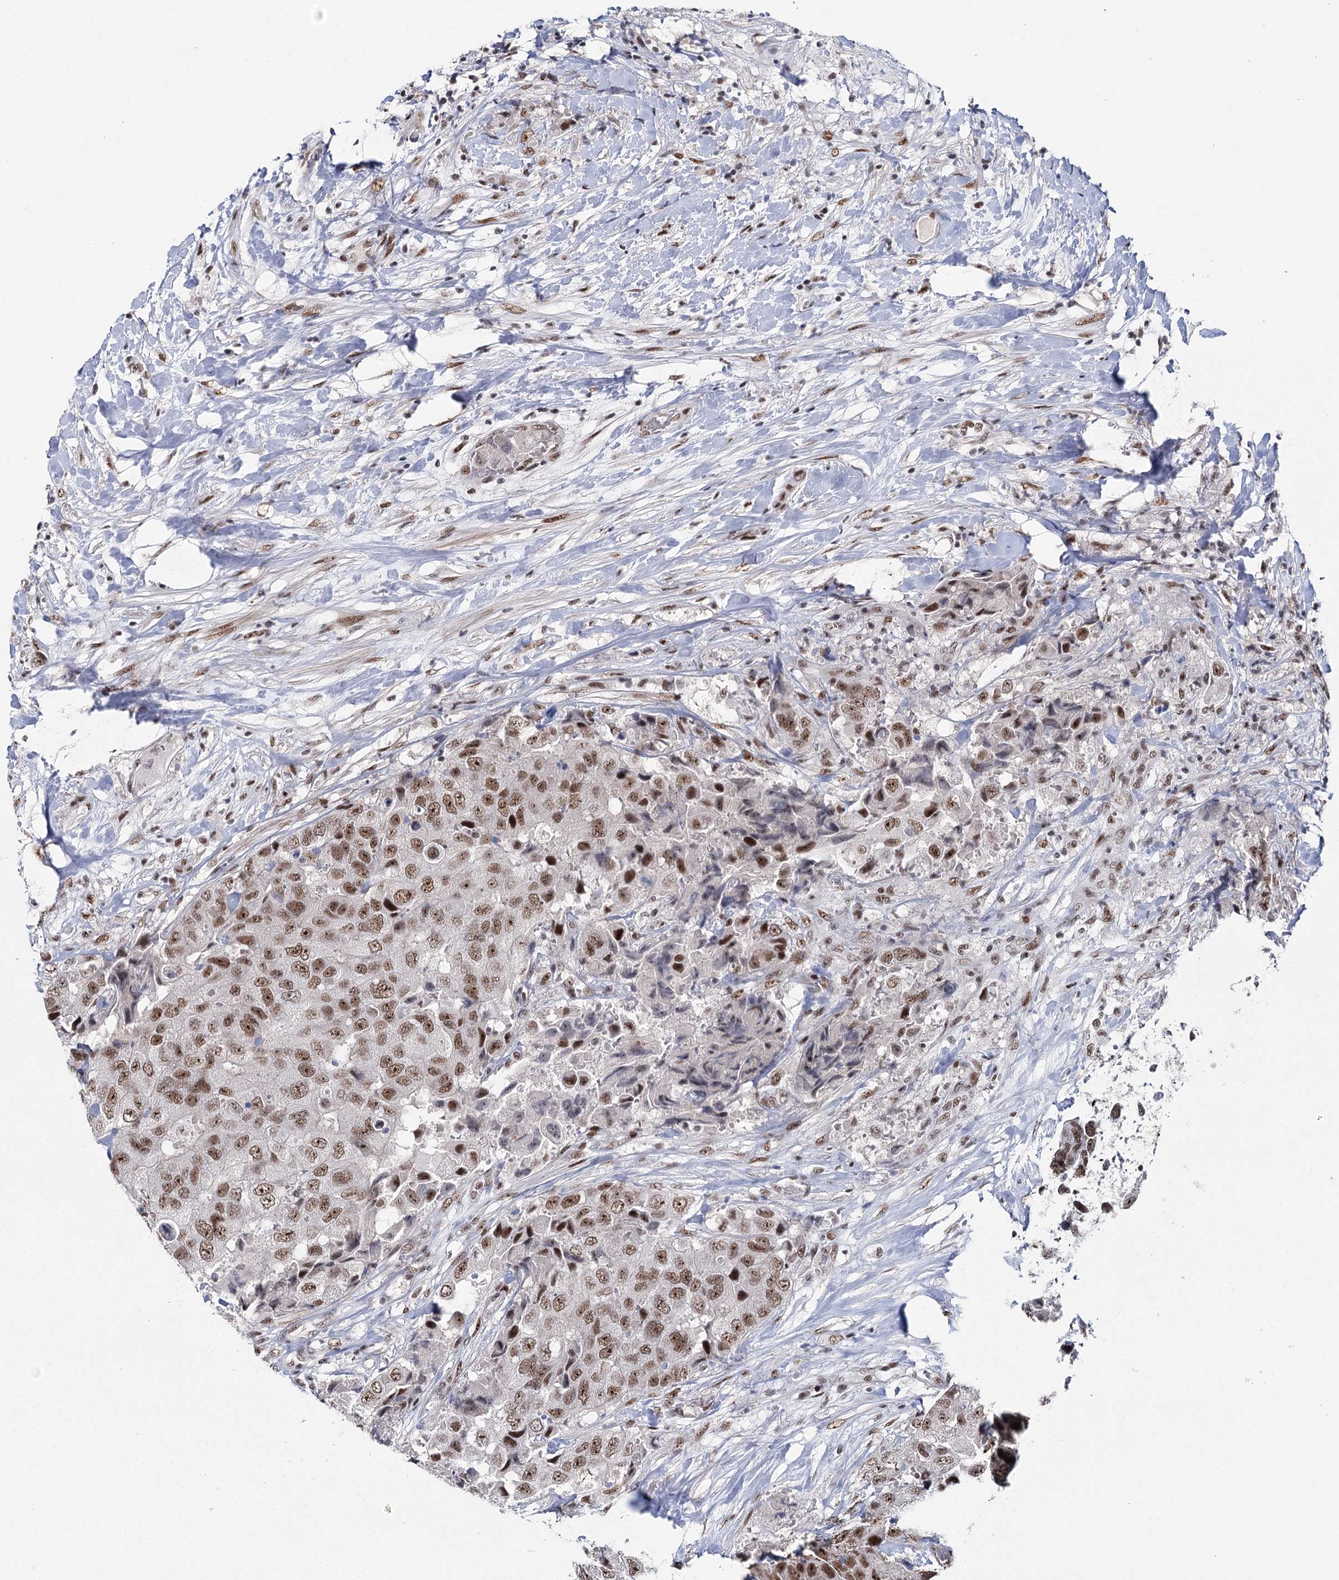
{"staining": {"intensity": "moderate", "quantity": ">75%", "location": "nuclear"}, "tissue": "breast cancer", "cell_type": "Tumor cells", "image_type": "cancer", "snomed": [{"axis": "morphology", "description": "Duct carcinoma"}, {"axis": "topography", "description": "Breast"}], "caption": "Breast cancer stained with a protein marker demonstrates moderate staining in tumor cells.", "gene": "SCAF8", "patient": {"sex": "female", "age": 62}}